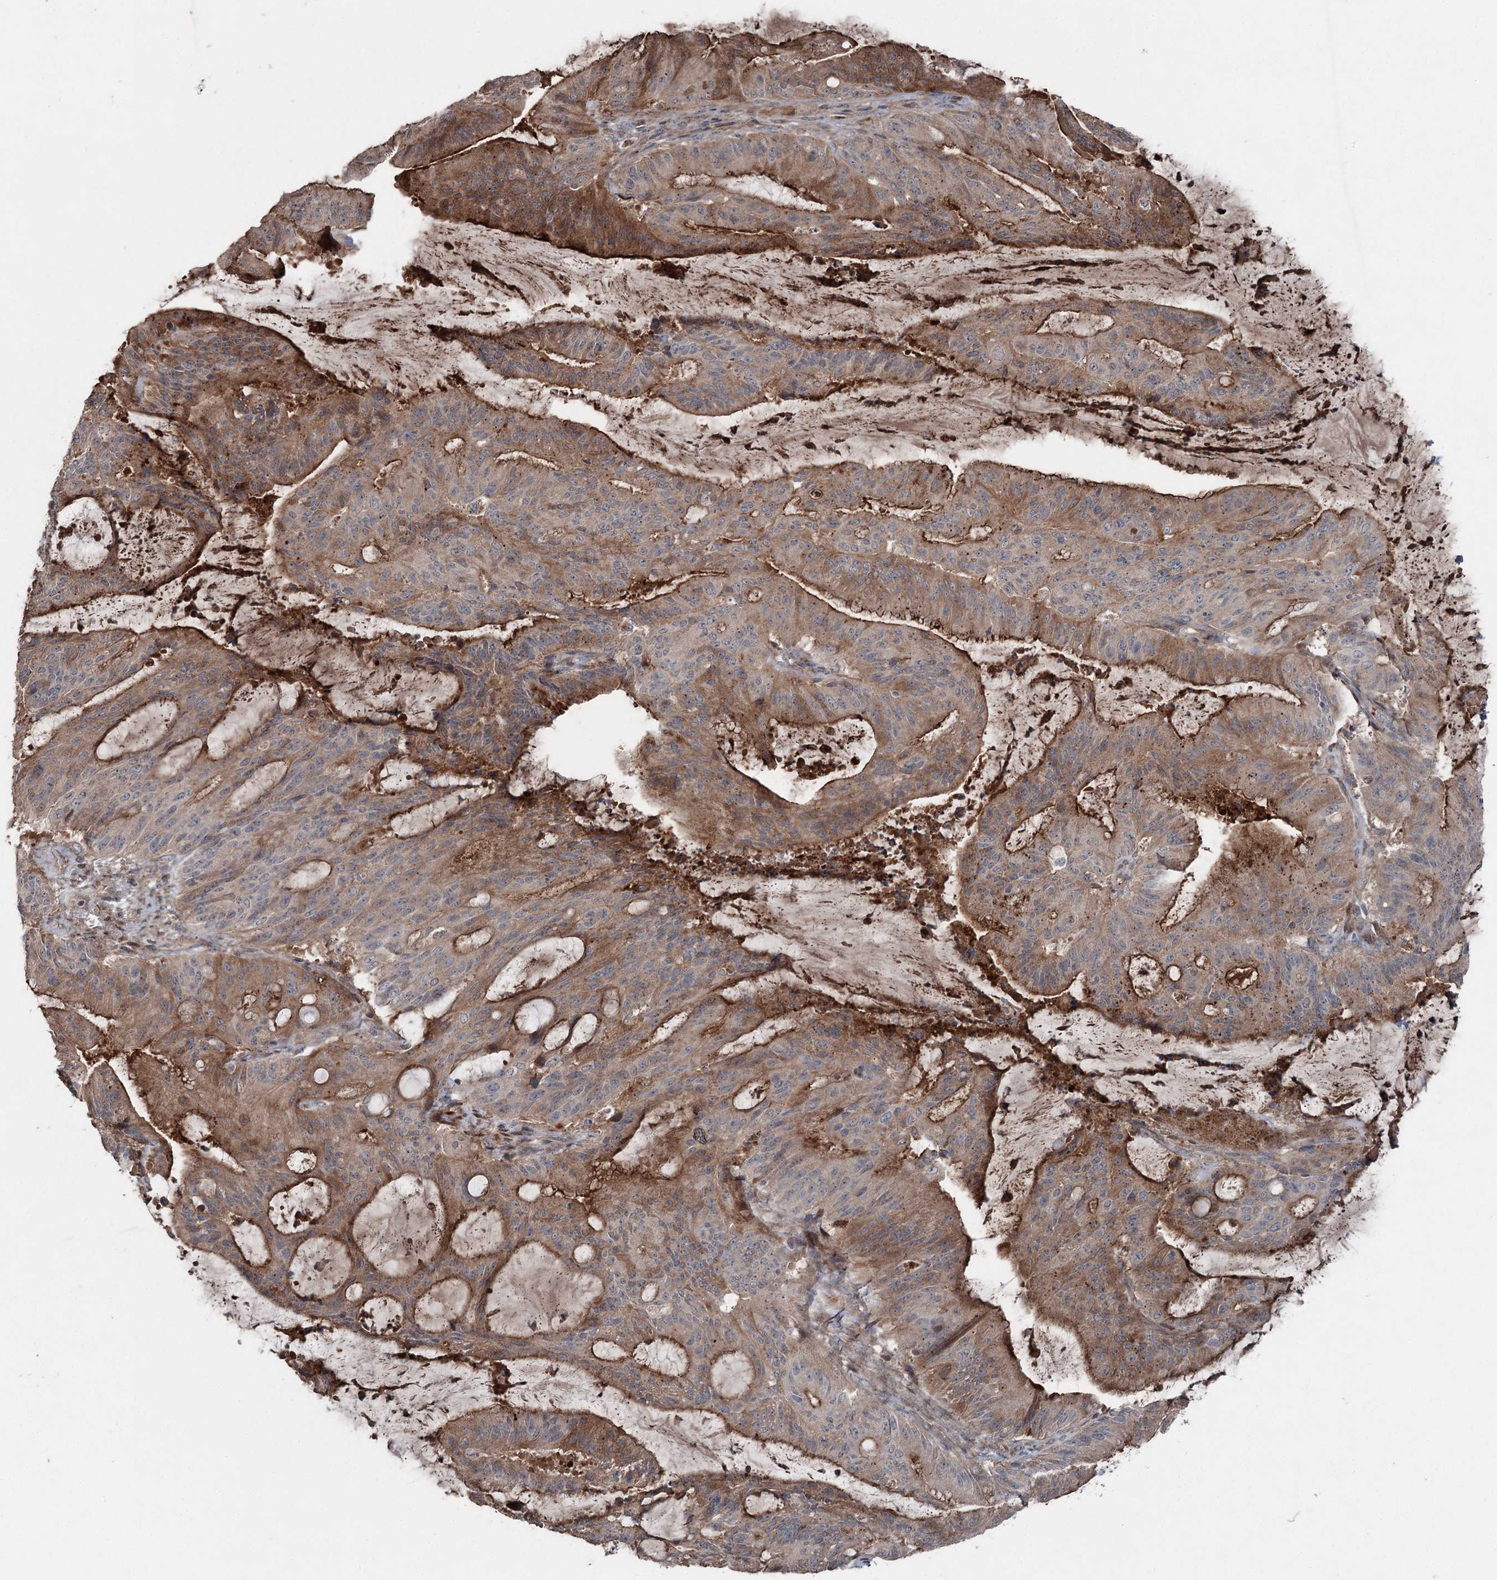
{"staining": {"intensity": "moderate", "quantity": ">75%", "location": "cytoplasmic/membranous"}, "tissue": "liver cancer", "cell_type": "Tumor cells", "image_type": "cancer", "snomed": [{"axis": "morphology", "description": "Normal tissue, NOS"}, {"axis": "morphology", "description": "Cholangiocarcinoma"}, {"axis": "topography", "description": "Liver"}, {"axis": "topography", "description": "Peripheral nerve tissue"}], "caption": "IHC of liver cancer (cholangiocarcinoma) demonstrates medium levels of moderate cytoplasmic/membranous expression in about >75% of tumor cells. Using DAB (3,3'-diaminobenzidine) (brown) and hematoxylin (blue) stains, captured at high magnification using brightfield microscopy.", "gene": "MAPK8IP2", "patient": {"sex": "female", "age": 73}}